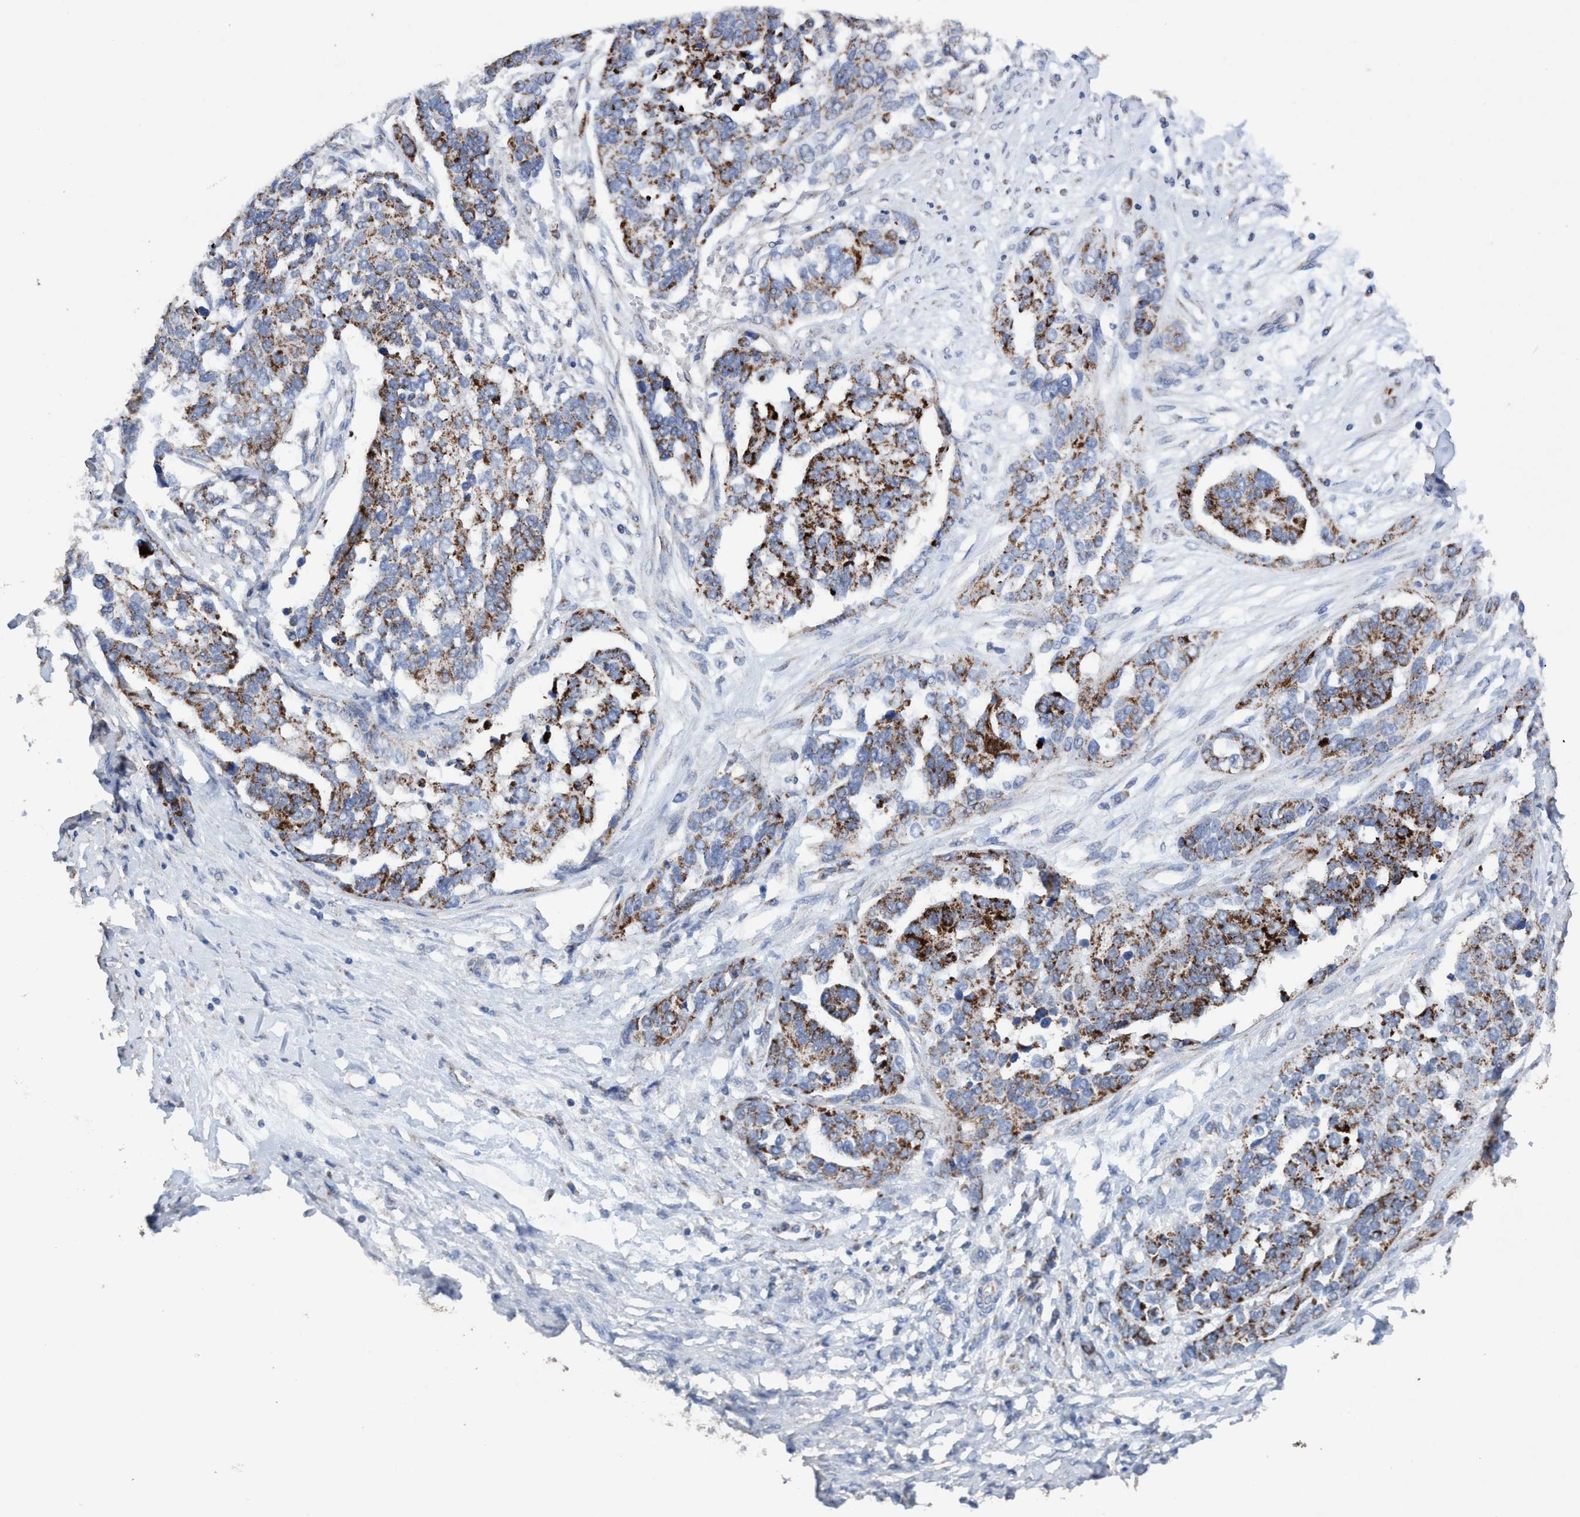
{"staining": {"intensity": "strong", "quantity": ">75%", "location": "cytoplasmic/membranous"}, "tissue": "ovarian cancer", "cell_type": "Tumor cells", "image_type": "cancer", "snomed": [{"axis": "morphology", "description": "Cystadenocarcinoma, serous, NOS"}, {"axis": "topography", "description": "Ovary"}], "caption": "A brown stain shows strong cytoplasmic/membranous expression of a protein in human ovarian cancer (serous cystadenocarcinoma) tumor cells.", "gene": "RSAD1", "patient": {"sex": "female", "age": 44}}